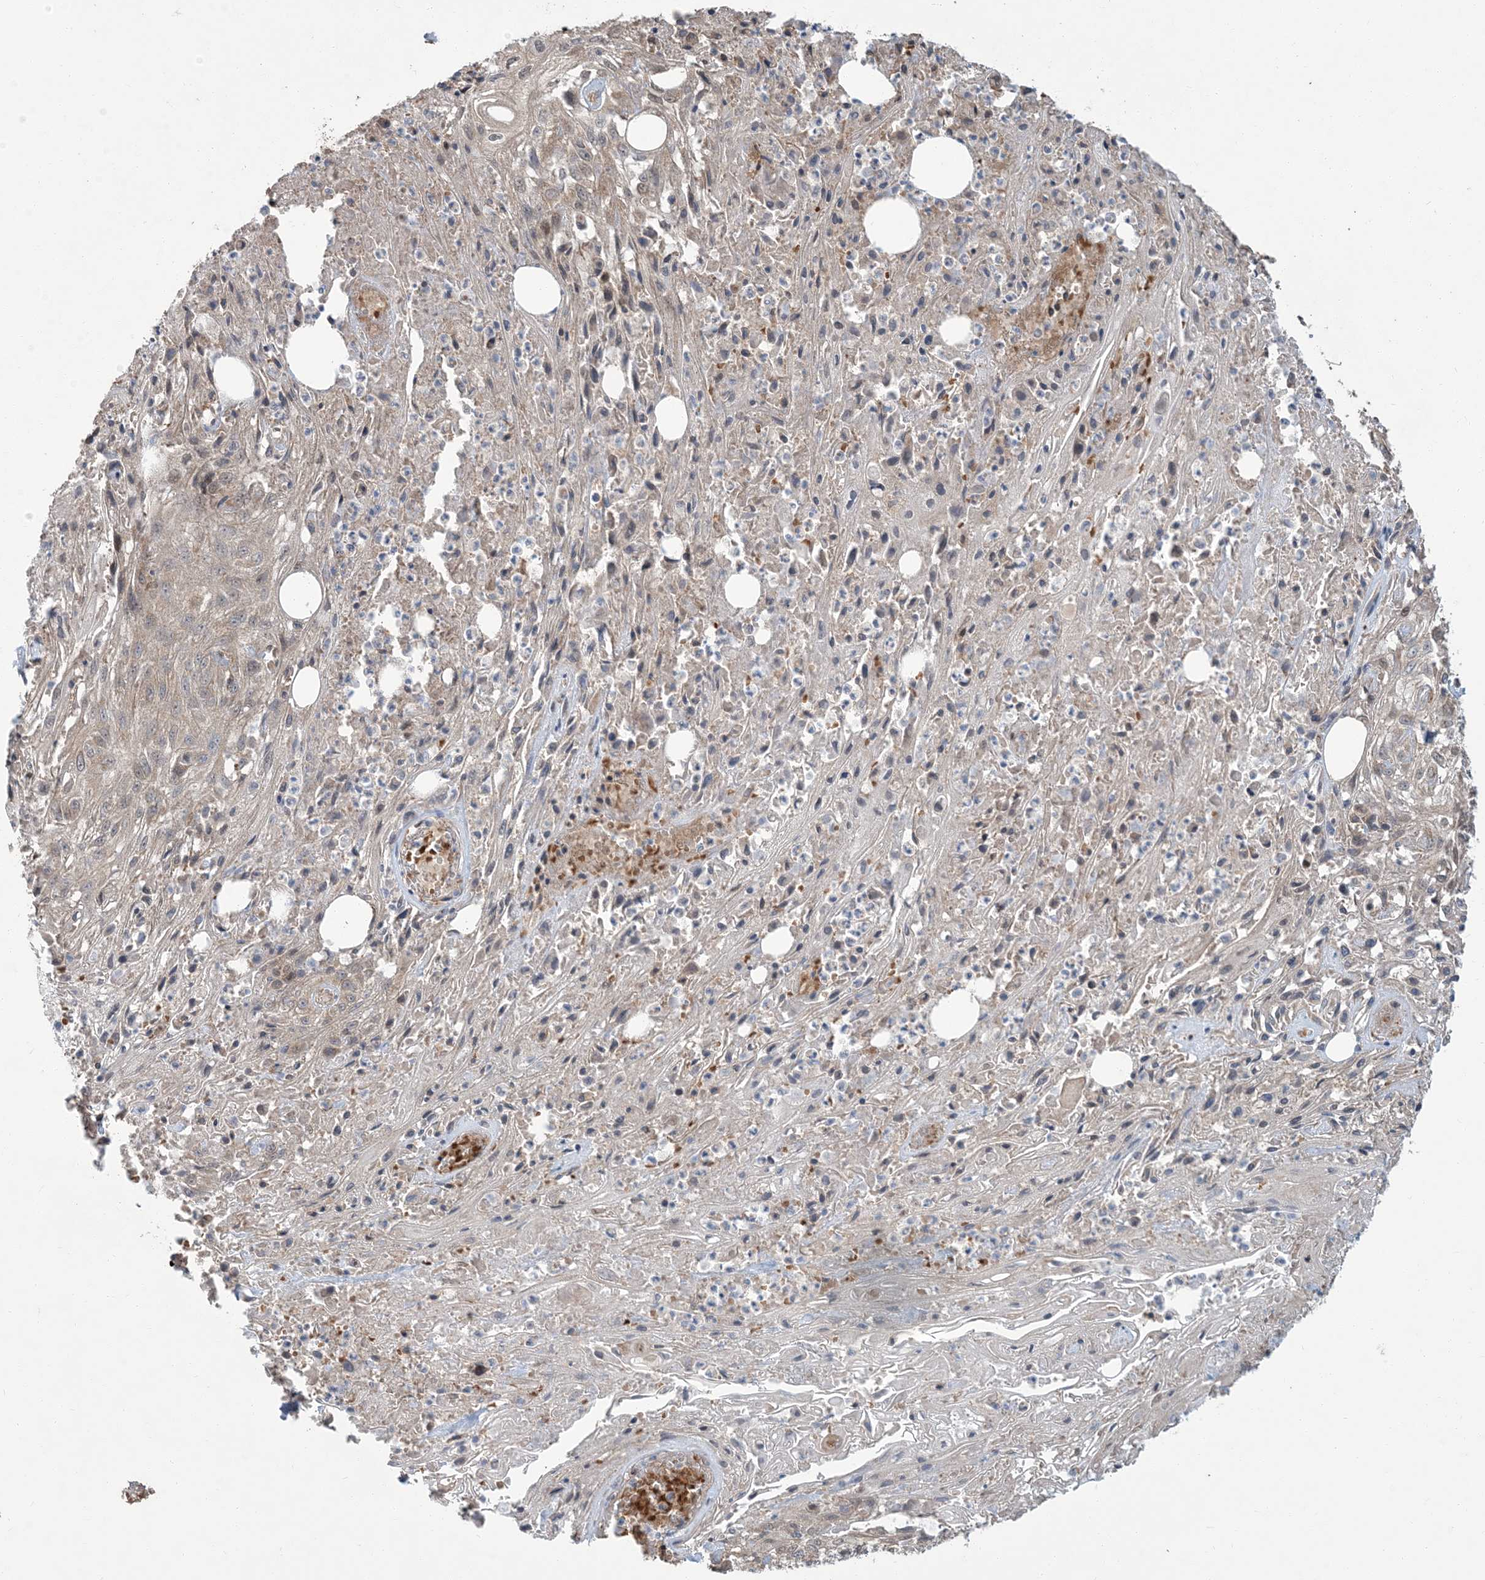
{"staining": {"intensity": "weak", "quantity": "<25%", "location": "cytoplasmic/membranous"}, "tissue": "skin cancer", "cell_type": "Tumor cells", "image_type": "cancer", "snomed": [{"axis": "morphology", "description": "Squamous cell carcinoma, NOS"}, {"axis": "morphology", "description": "Squamous cell carcinoma, metastatic, NOS"}, {"axis": "topography", "description": "Skin"}, {"axis": "topography", "description": "Lymph node"}], "caption": "The image exhibits no significant positivity in tumor cells of skin cancer (squamous cell carcinoma).", "gene": "ERI2", "patient": {"sex": "male", "age": 75}}